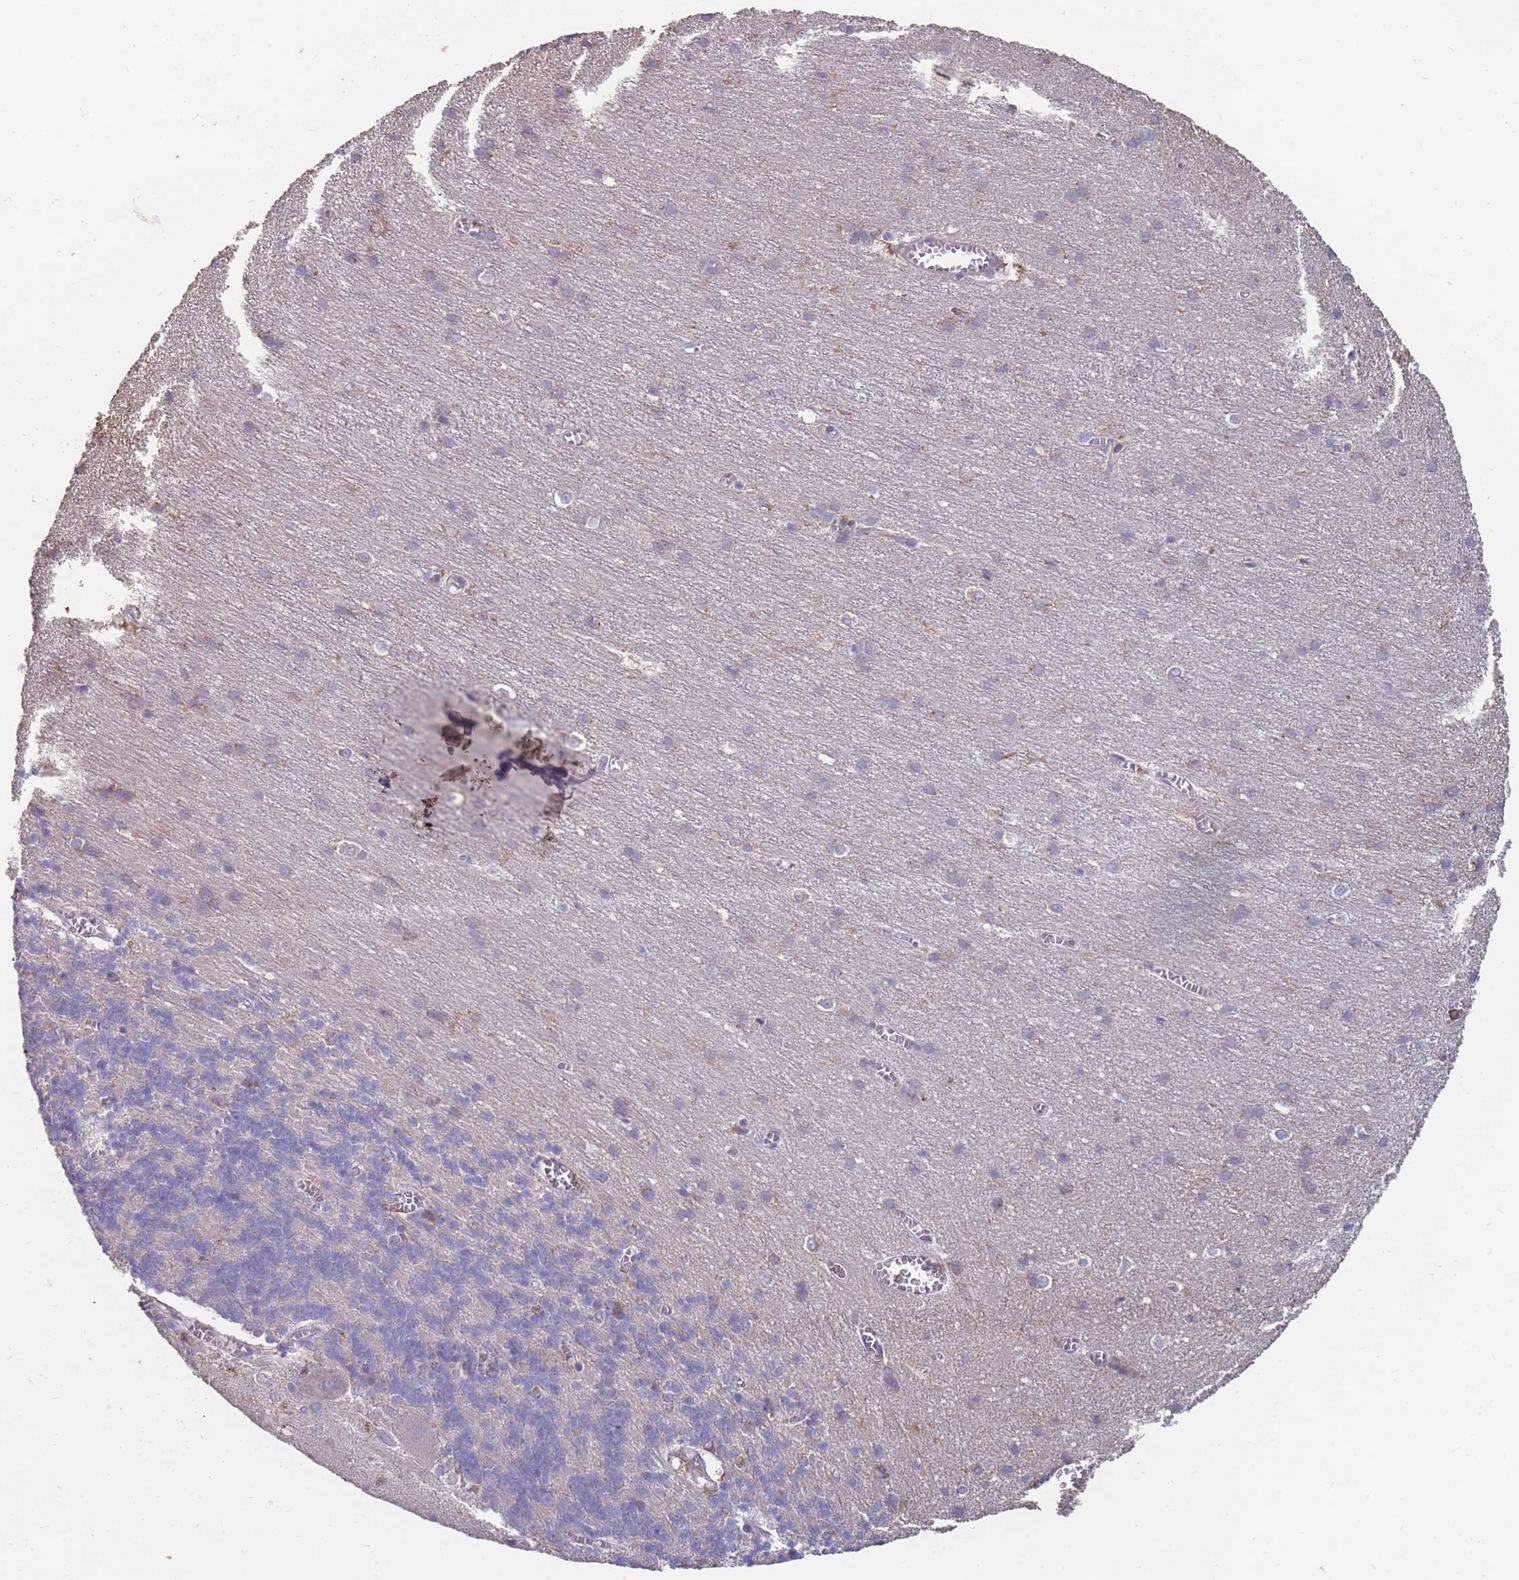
{"staining": {"intensity": "negative", "quantity": "none", "location": "none"}, "tissue": "cerebellum", "cell_type": "Cells in granular layer", "image_type": "normal", "snomed": [{"axis": "morphology", "description": "Normal tissue, NOS"}, {"axis": "topography", "description": "Cerebellum"}], "caption": "IHC micrograph of unremarkable human cerebellum stained for a protein (brown), which reveals no positivity in cells in granular layer.", "gene": "CD33", "patient": {"sex": "male", "age": 37}}